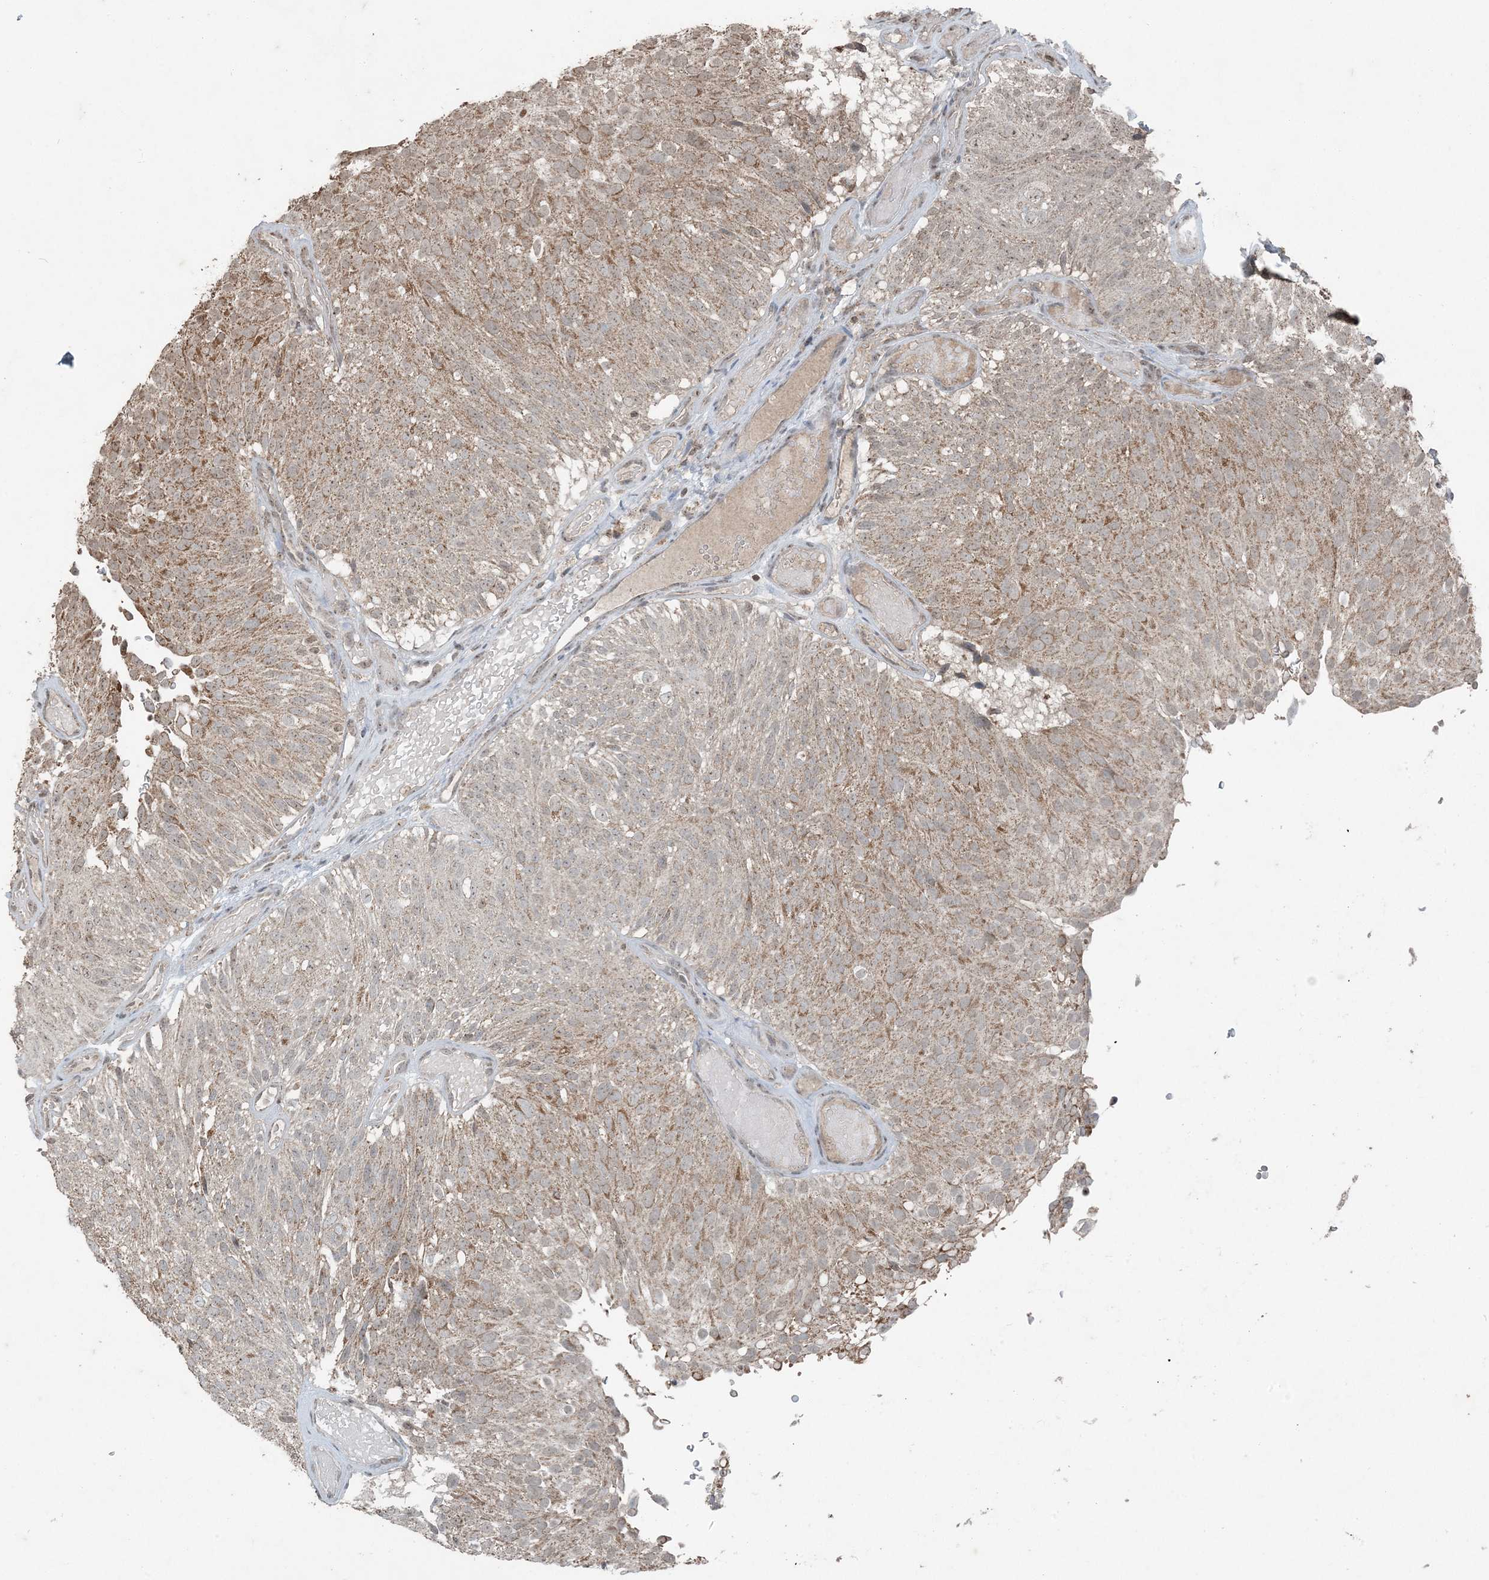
{"staining": {"intensity": "moderate", "quantity": ">75%", "location": "cytoplasmic/membranous"}, "tissue": "urothelial cancer", "cell_type": "Tumor cells", "image_type": "cancer", "snomed": [{"axis": "morphology", "description": "Urothelial carcinoma, Low grade"}, {"axis": "topography", "description": "Urinary bladder"}], "caption": "Immunohistochemical staining of urothelial cancer exhibits medium levels of moderate cytoplasmic/membranous expression in about >75% of tumor cells.", "gene": "GNL1", "patient": {"sex": "male", "age": 78}}